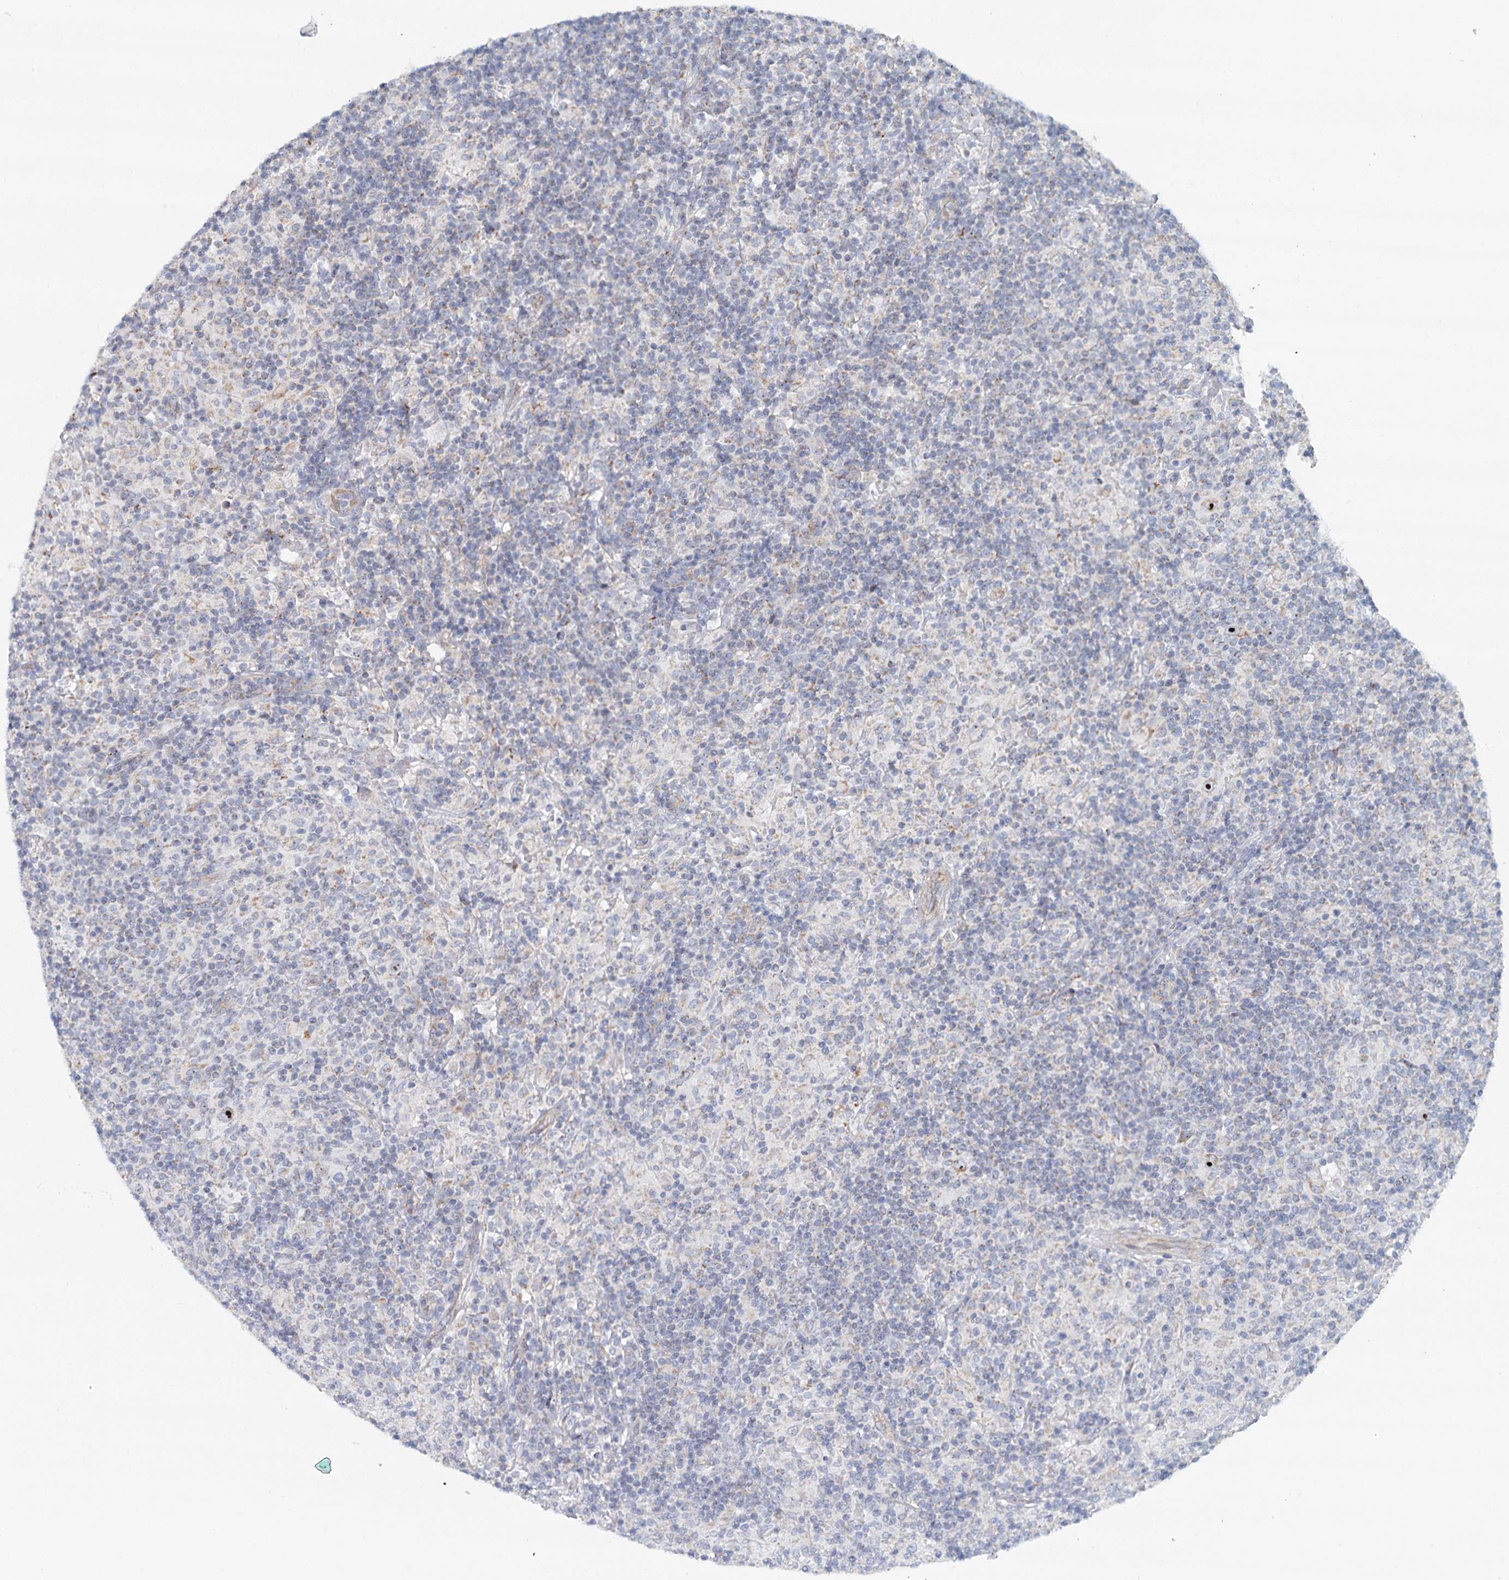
{"staining": {"intensity": "strong", "quantity": "25%-75%", "location": "nuclear"}, "tissue": "lymphoma", "cell_type": "Tumor cells", "image_type": "cancer", "snomed": [{"axis": "morphology", "description": "Hodgkin's disease, NOS"}, {"axis": "topography", "description": "Lymph node"}], "caption": "Lymphoma stained for a protein (brown) displays strong nuclear positive expression in approximately 25%-75% of tumor cells.", "gene": "RBM43", "patient": {"sex": "male", "age": 70}}